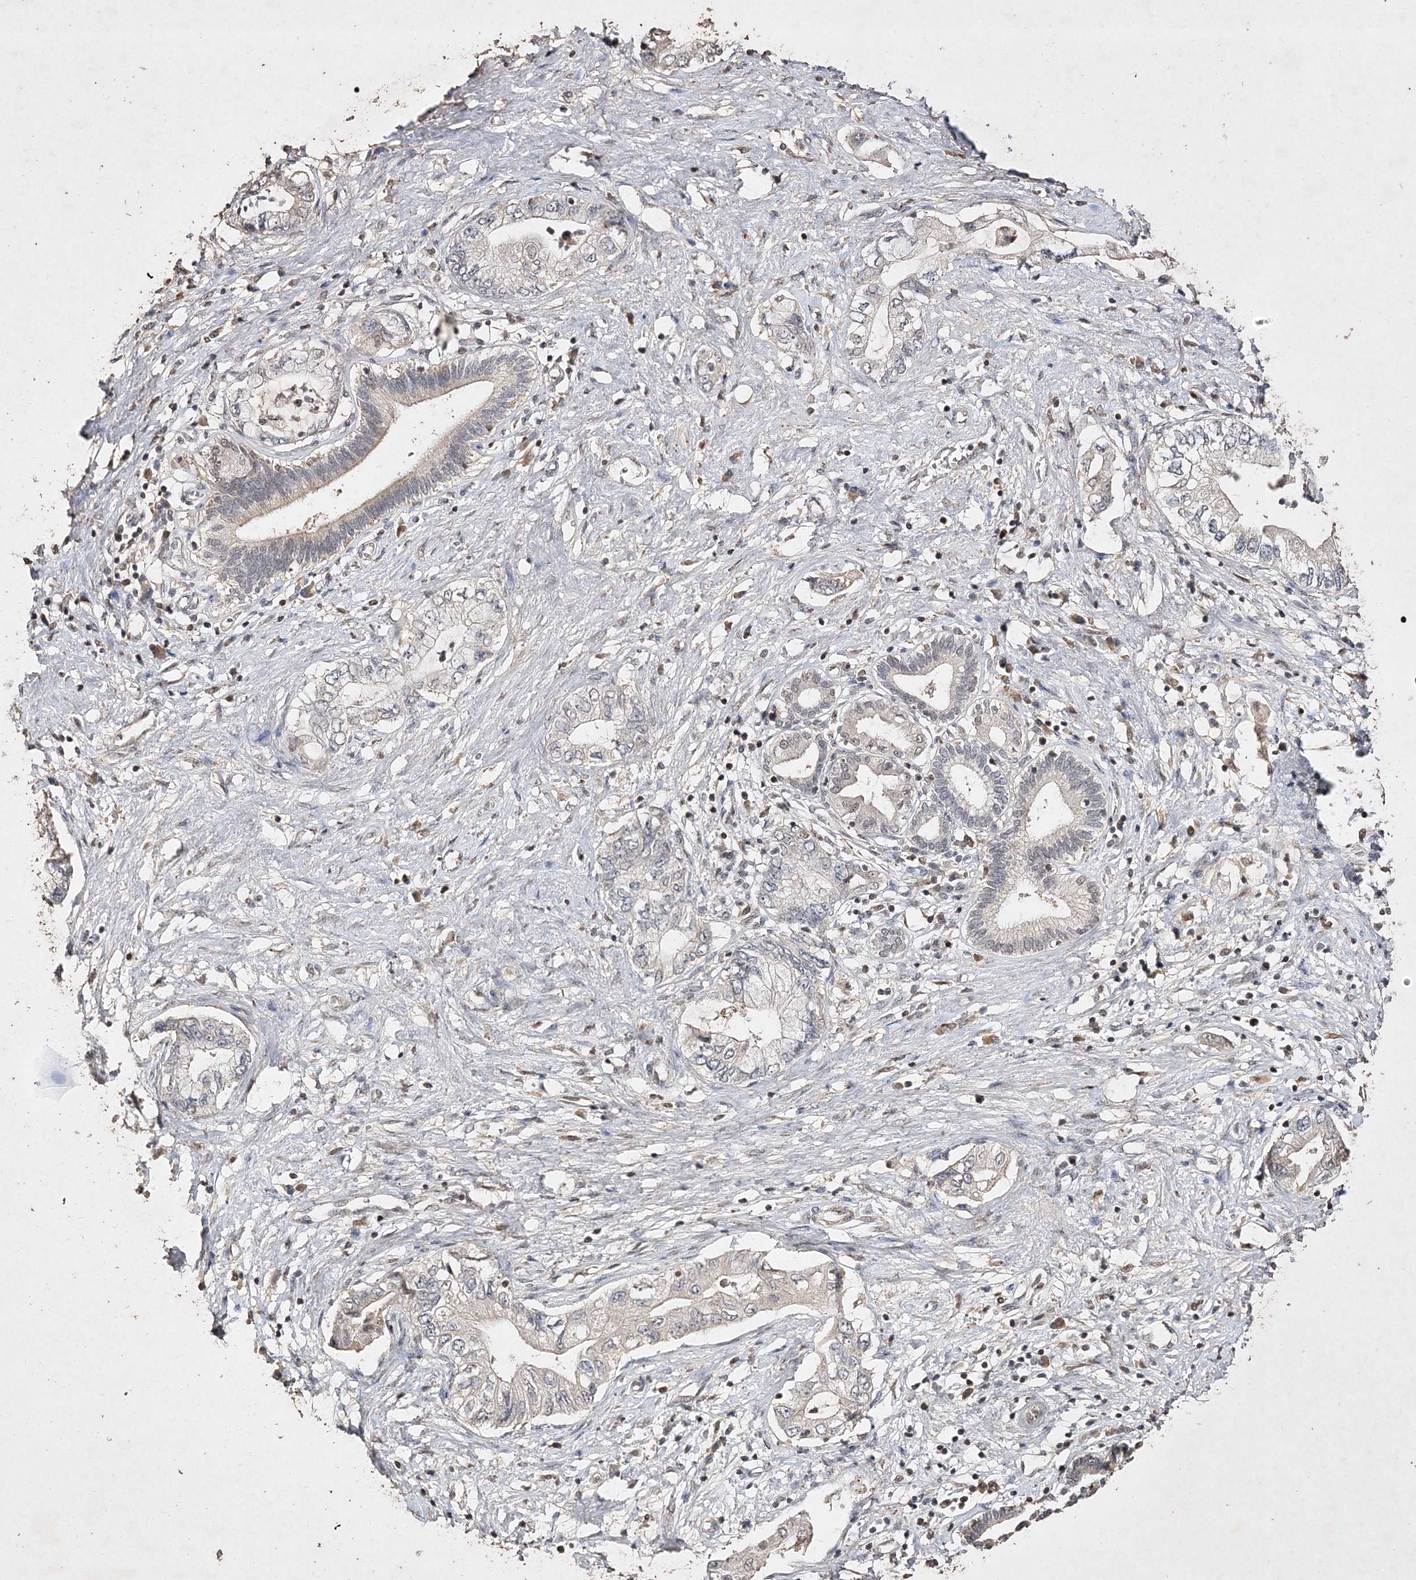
{"staining": {"intensity": "negative", "quantity": "none", "location": "none"}, "tissue": "pancreatic cancer", "cell_type": "Tumor cells", "image_type": "cancer", "snomed": [{"axis": "morphology", "description": "Adenocarcinoma, NOS"}, {"axis": "topography", "description": "Pancreas"}], "caption": "A micrograph of pancreatic adenocarcinoma stained for a protein displays no brown staining in tumor cells. (DAB IHC, high magnification).", "gene": "C3orf38", "patient": {"sex": "female", "age": 73}}